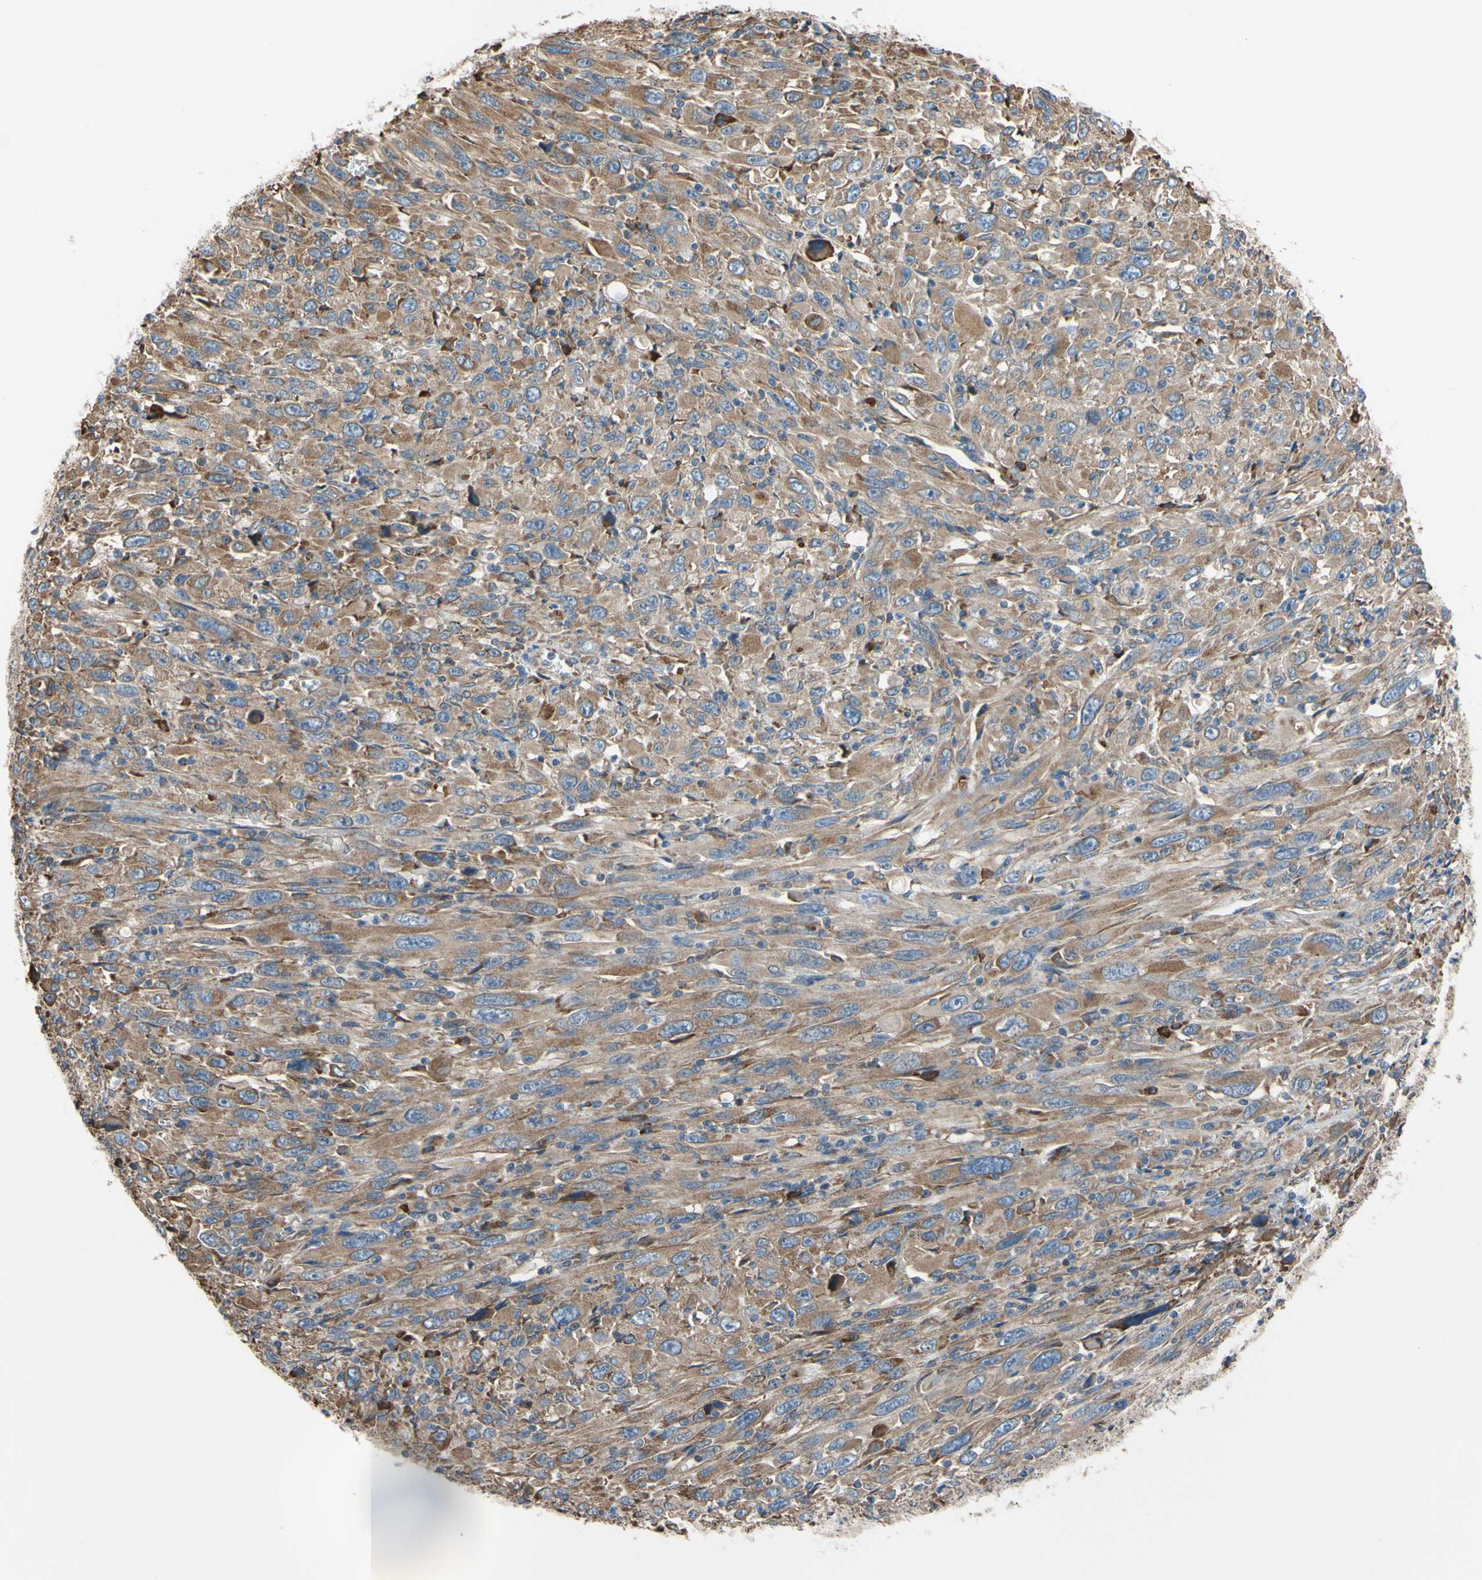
{"staining": {"intensity": "moderate", "quantity": ">75%", "location": "cytoplasmic/membranous"}, "tissue": "melanoma", "cell_type": "Tumor cells", "image_type": "cancer", "snomed": [{"axis": "morphology", "description": "Malignant melanoma, Metastatic site"}, {"axis": "topography", "description": "Skin"}], "caption": "A micrograph showing moderate cytoplasmic/membranous staining in approximately >75% of tumor cells in melanoma, as visualized by brown immunohistochemical staining.", "gene": "BMF", "patient": {"sex": "female", "age": 56}}